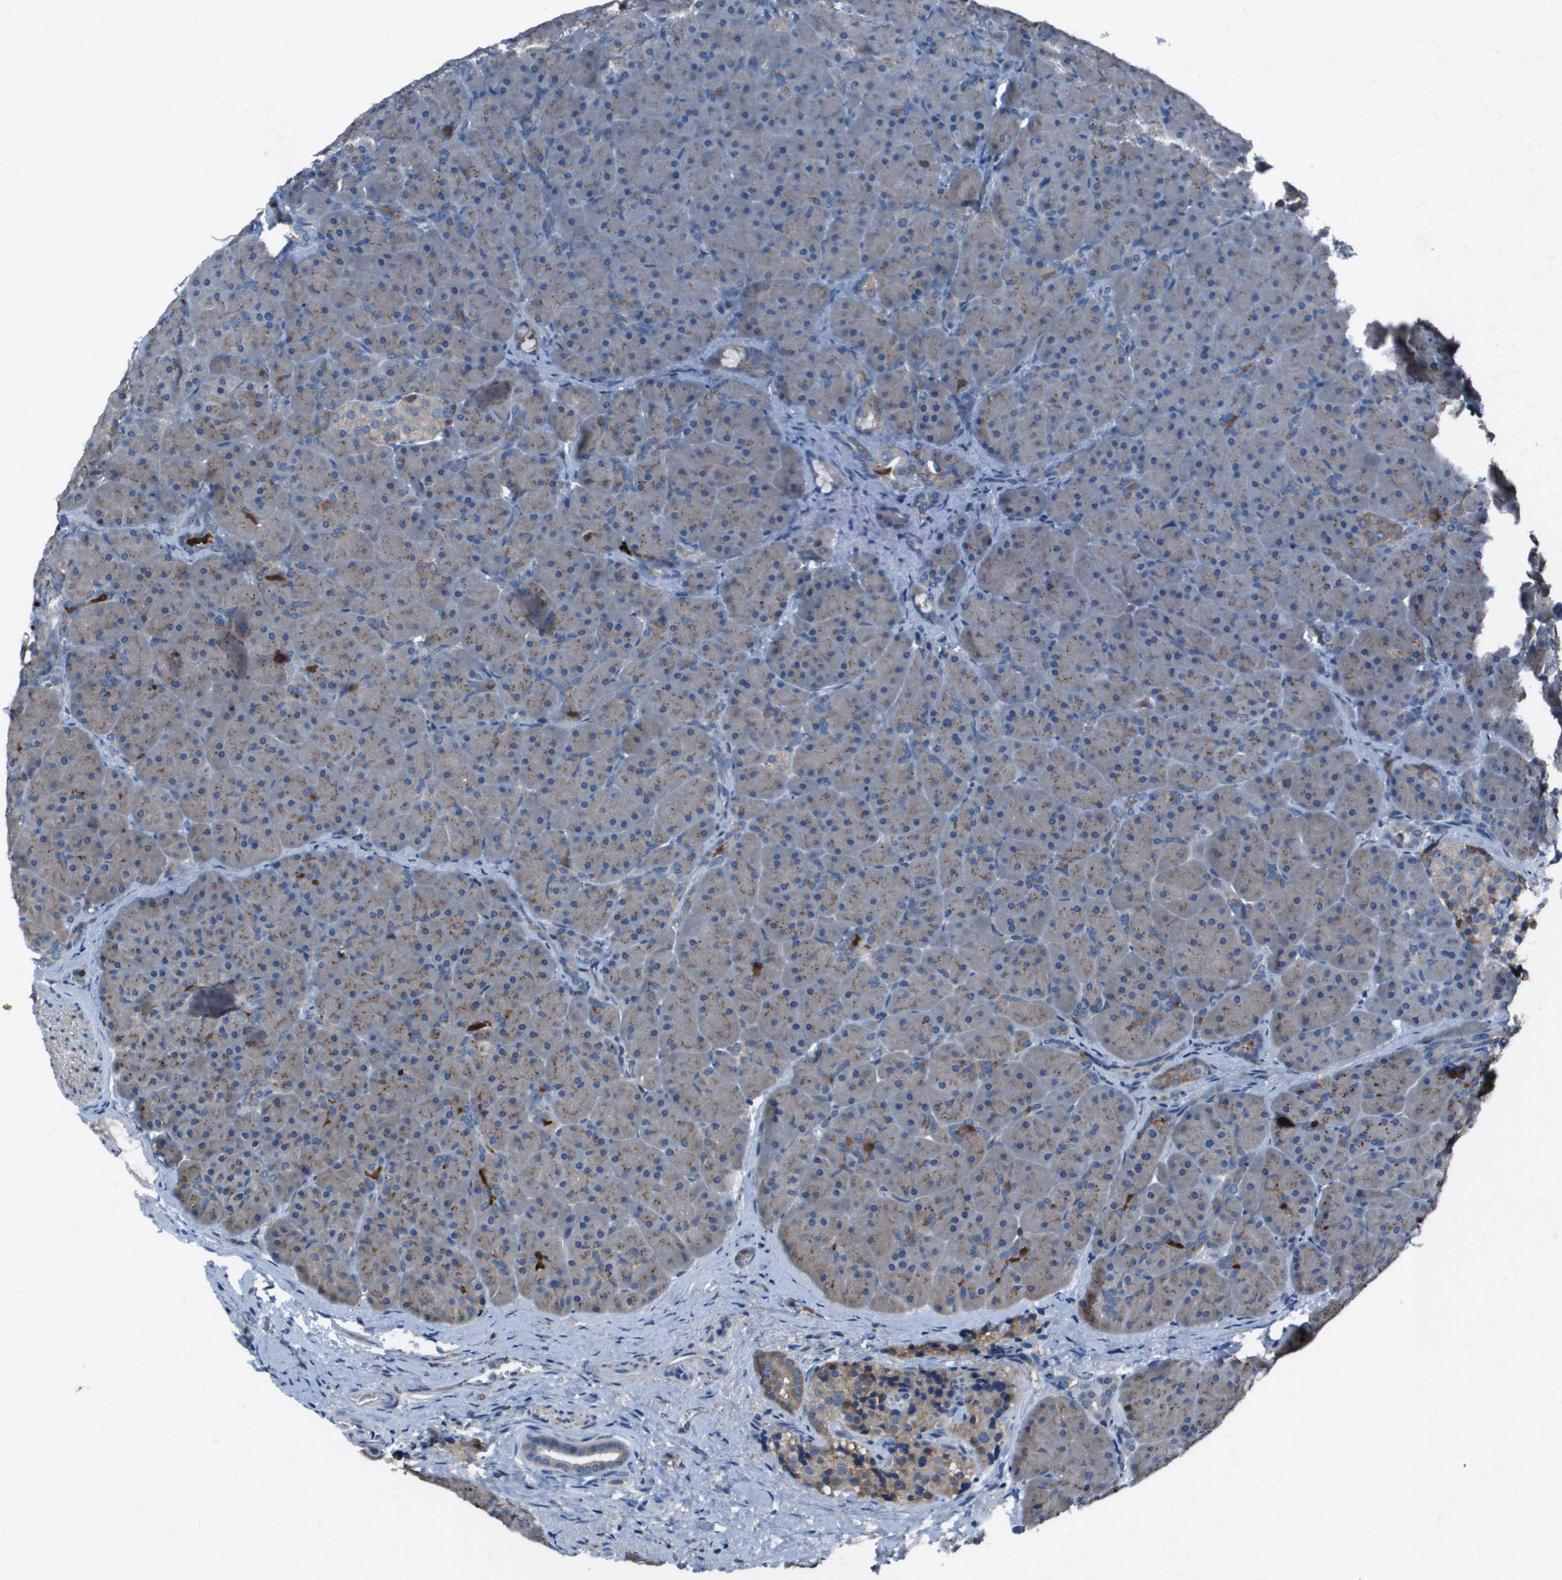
{"staining": {"intensity": "moderate", "quantity": "<25%", "location": "cytoplasmic/membranous"}, "tissue": "pancreas", "cell_type": "Exocrine glandular cells", "image_type": "normal", "snomed": [{"axis": "morphology", "description": "Normal tissue, NOS"}, {"axis": "topography", "description": "Pancreas"}], "caption": "This image displays benign pancreas stained with IHC to label a protein in brown. The cytoplasmic/membranous of exocrine glandular cells show moderate positivity for the protein. Nuclei are counter-stained blue.", "gene": "CAMK4", "patient": {"sex": "male", "age": 66}}